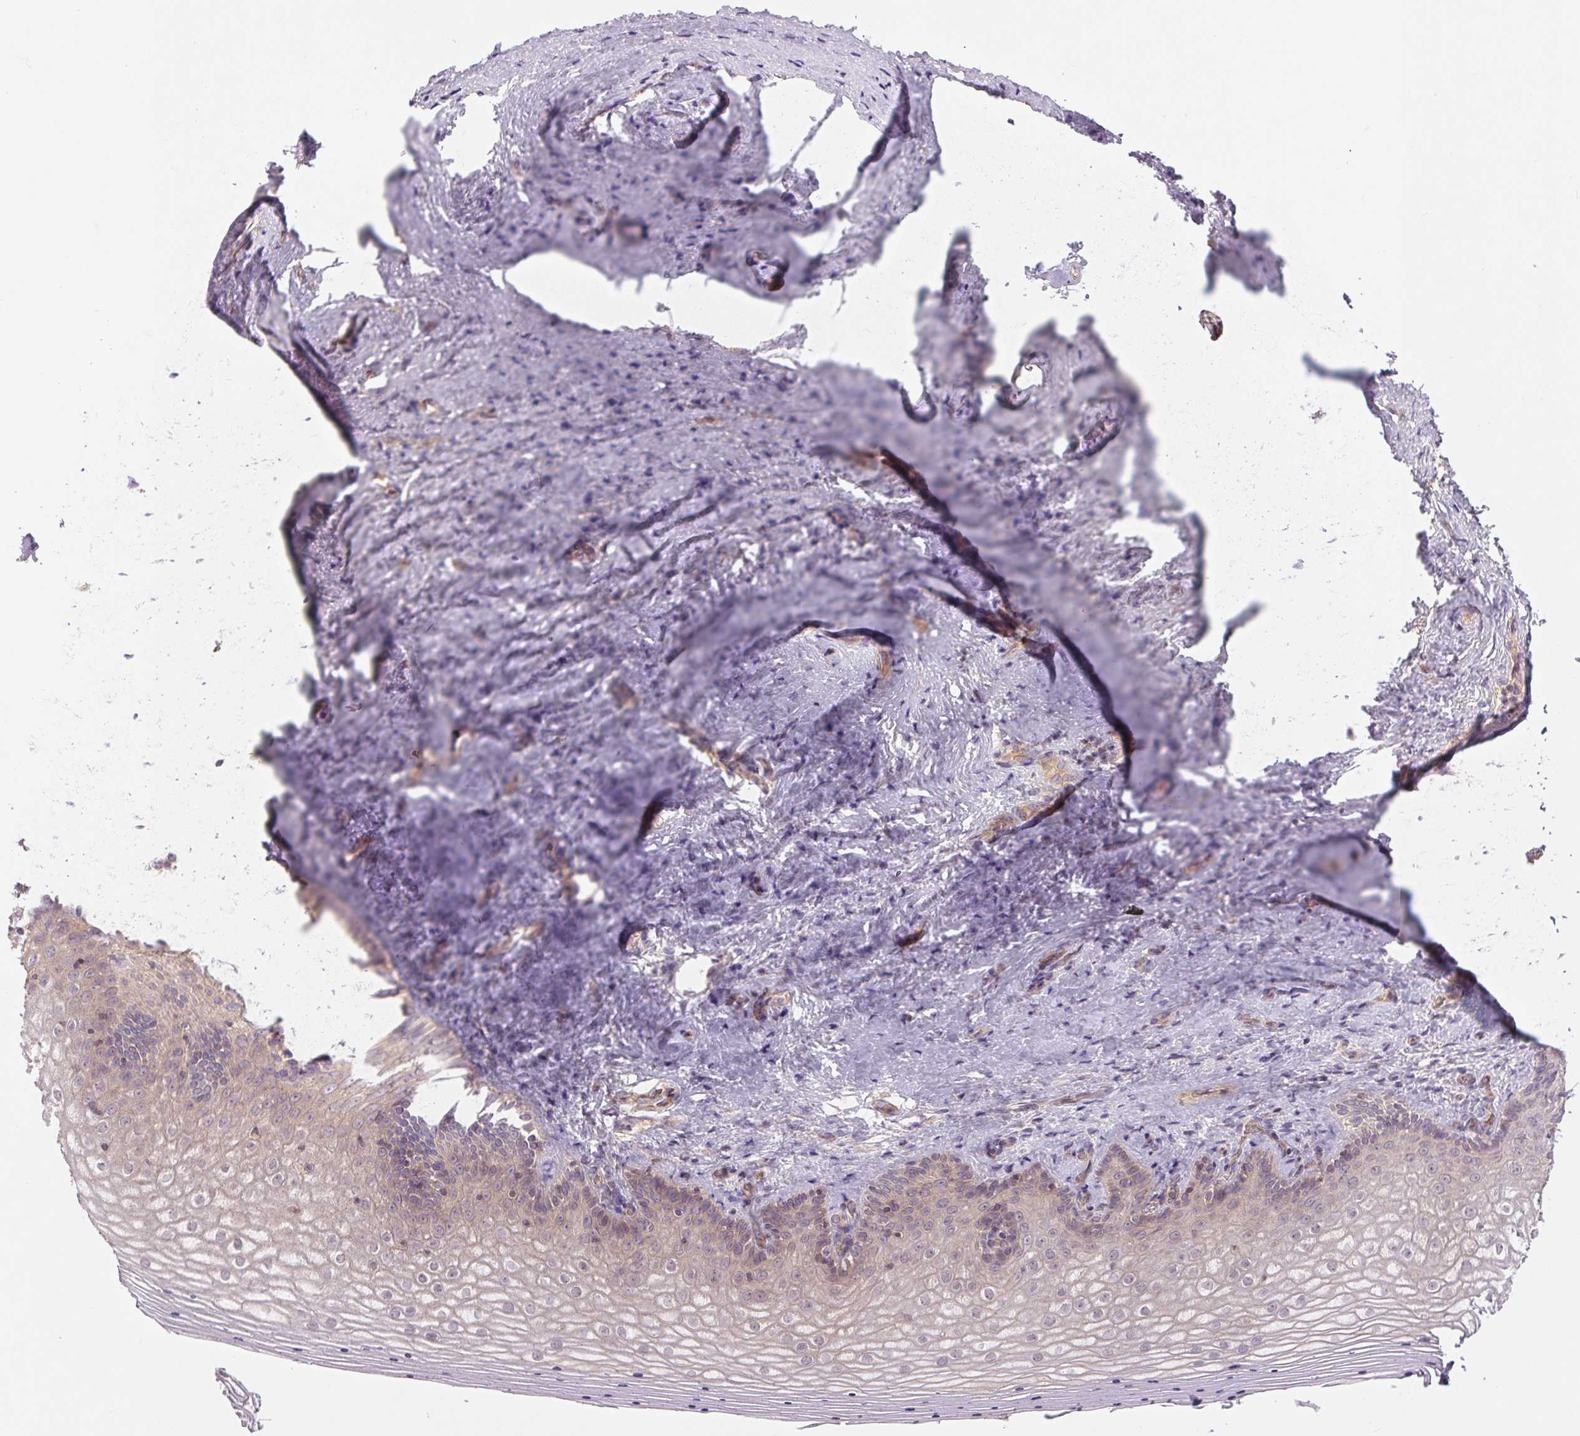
{"staining": {"intensity": "negative", "quantity": "none", "location": "none"}, "tissue": "vagina", "cell_type": "Squamous epithelial cells", "image_type": "normal", "snomed": [{"axis": "morphology", "description": "Normal tissue, NOS"}, {"axis": "topography", "description": "Vagina"}], "caption": "Immunohistochemistry histopathology image of unremarkable vagina stained for a protein (brown), which demonstrates no staining in squamous epithelial cells.", "gene": "SH3RF2", "patient": {"sex": "female", "age": 42}}